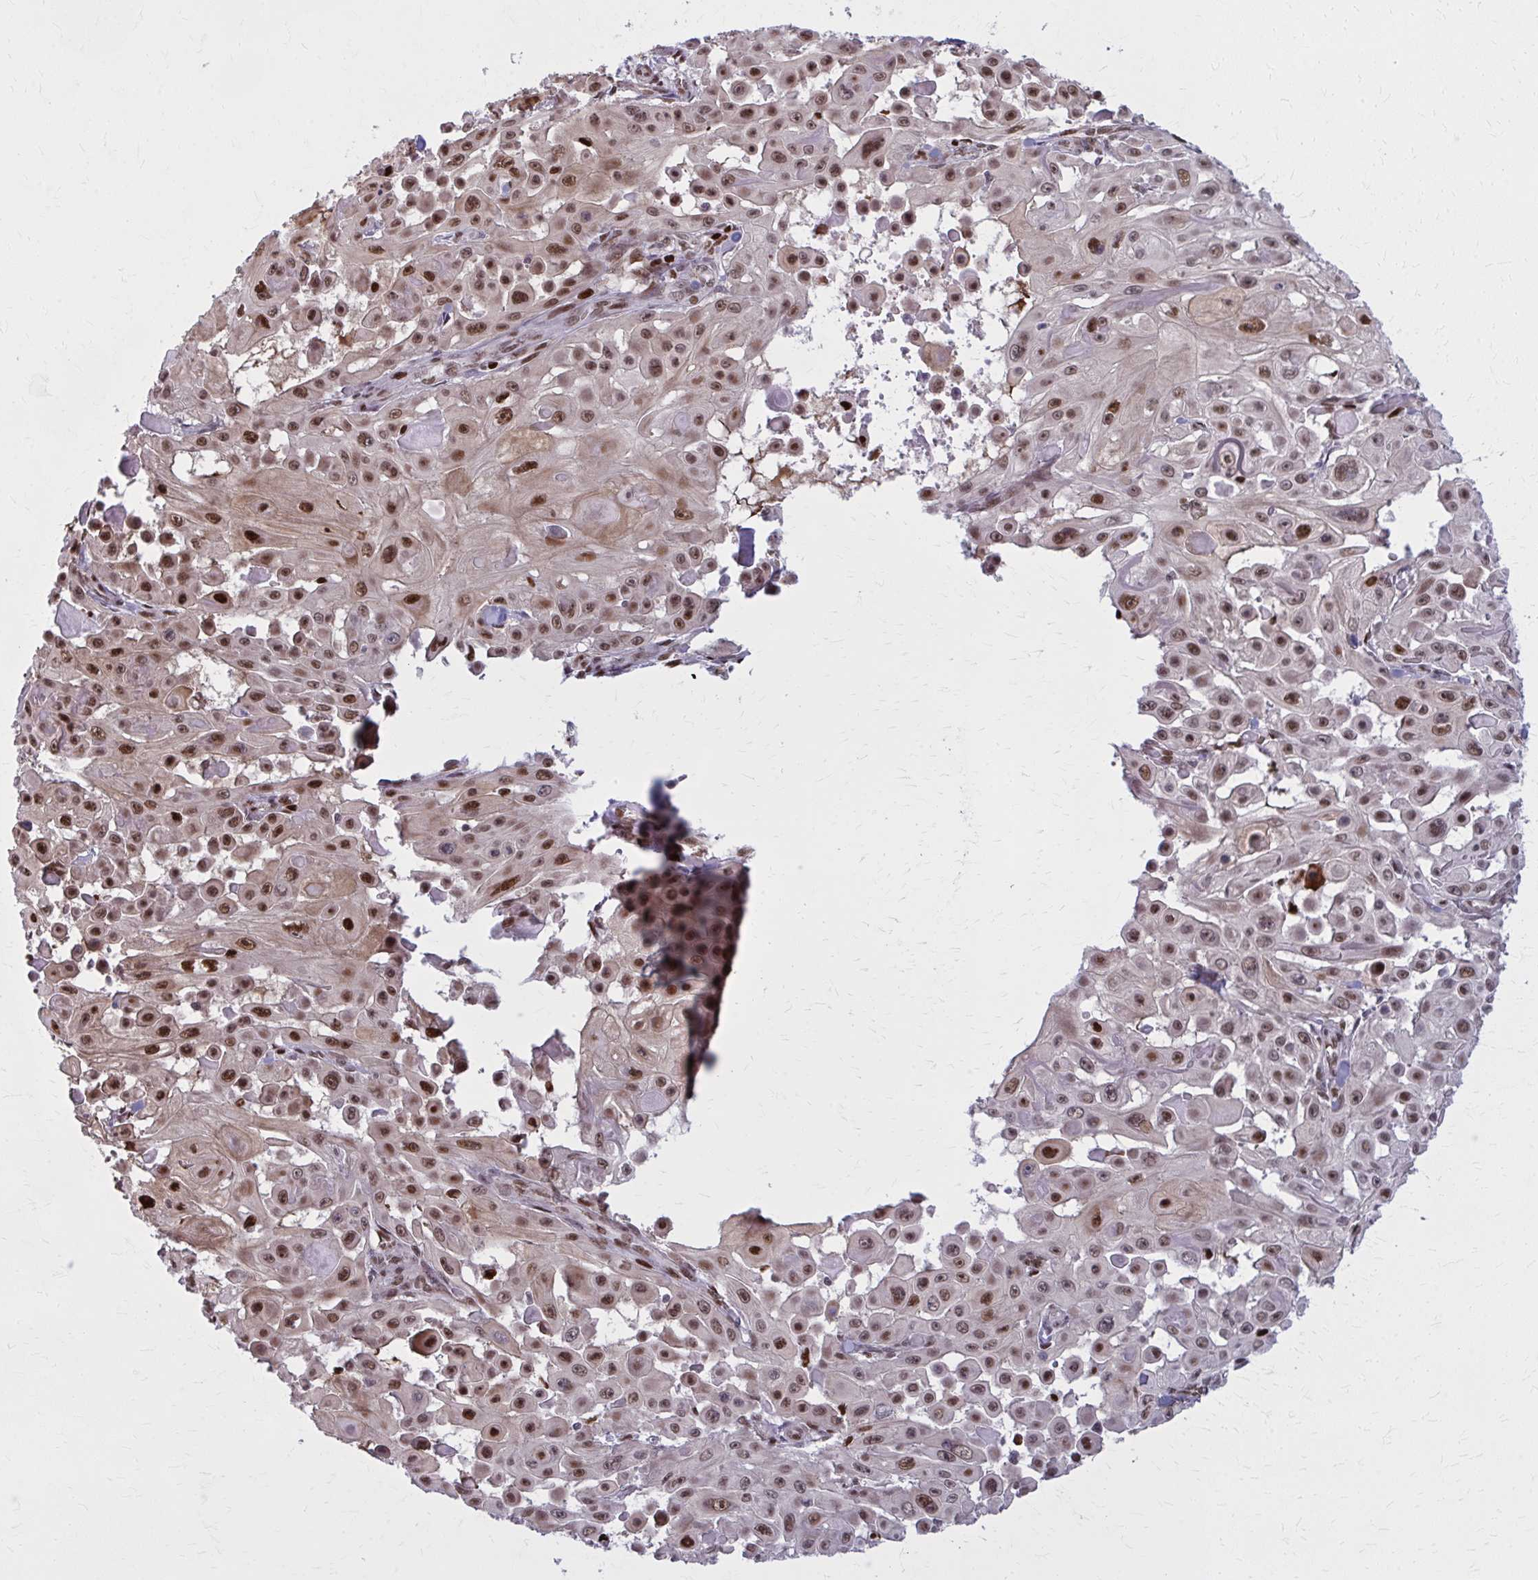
{"staining": {"intensity": "moderate", "quantity": ">75%", "location": "cytoplasmic/membranous,nuclear"}, "tissue": "skin cancer", "cell_type": "Tumor cells", "image_type": "cancer", "snomed": [{"axis": "morphology", "description": "Squamous cell carcinoma, NOS"}, {"axis": "topography", "description": "Skin"}], "caption": "Immunohistochemistry histopathology image of neoplastic tissue: skin cancer stained using IHC reveals medium levels of moderate protein expression localized specifically in the cytoplasmic/membranous and nuclear of tumor cells, appearing as a cytoplasmic/membranous and nuclear brown color.", "gene": "ZNF559", "patient": {"sex": "male", "age": 91}}